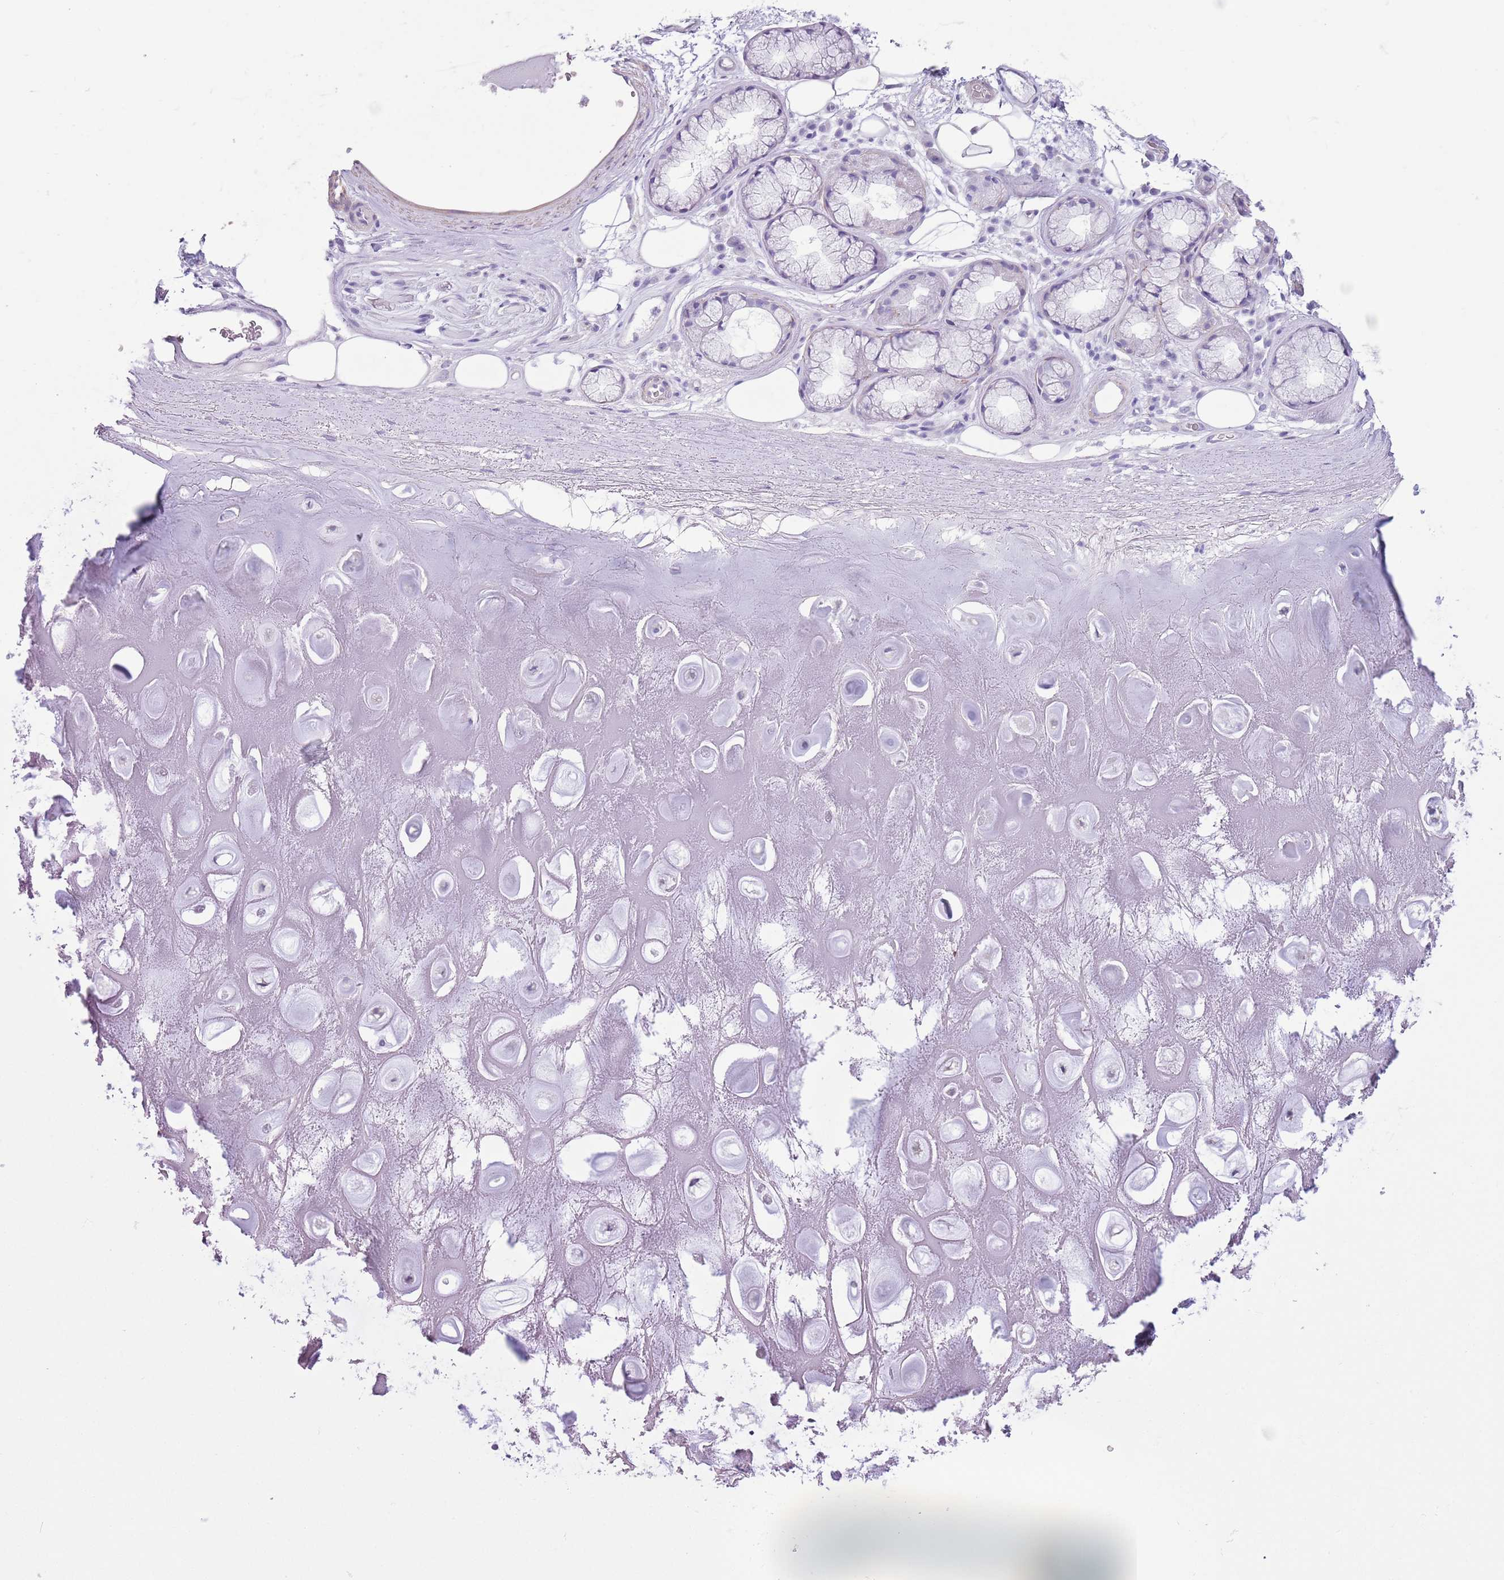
{"staining": {"intensity": "negative", "quantity": "none", "location": "none"}, "tissue": "soft tissue", "cell_type": "Chondrocytes", "image_type": "normal", "snomed": [{"axis": "morphology", "description": "Normal tissue, NOS"}, {"axis": "topography", "description": "Cartilage tissue"}], "caption": "Immunohistochemical staining of unremarkable soft tissue exhibits no significant staining in chondrocytes.", "gene": "SLC7A14", "patient": {"sex": "male", "age": 81}}